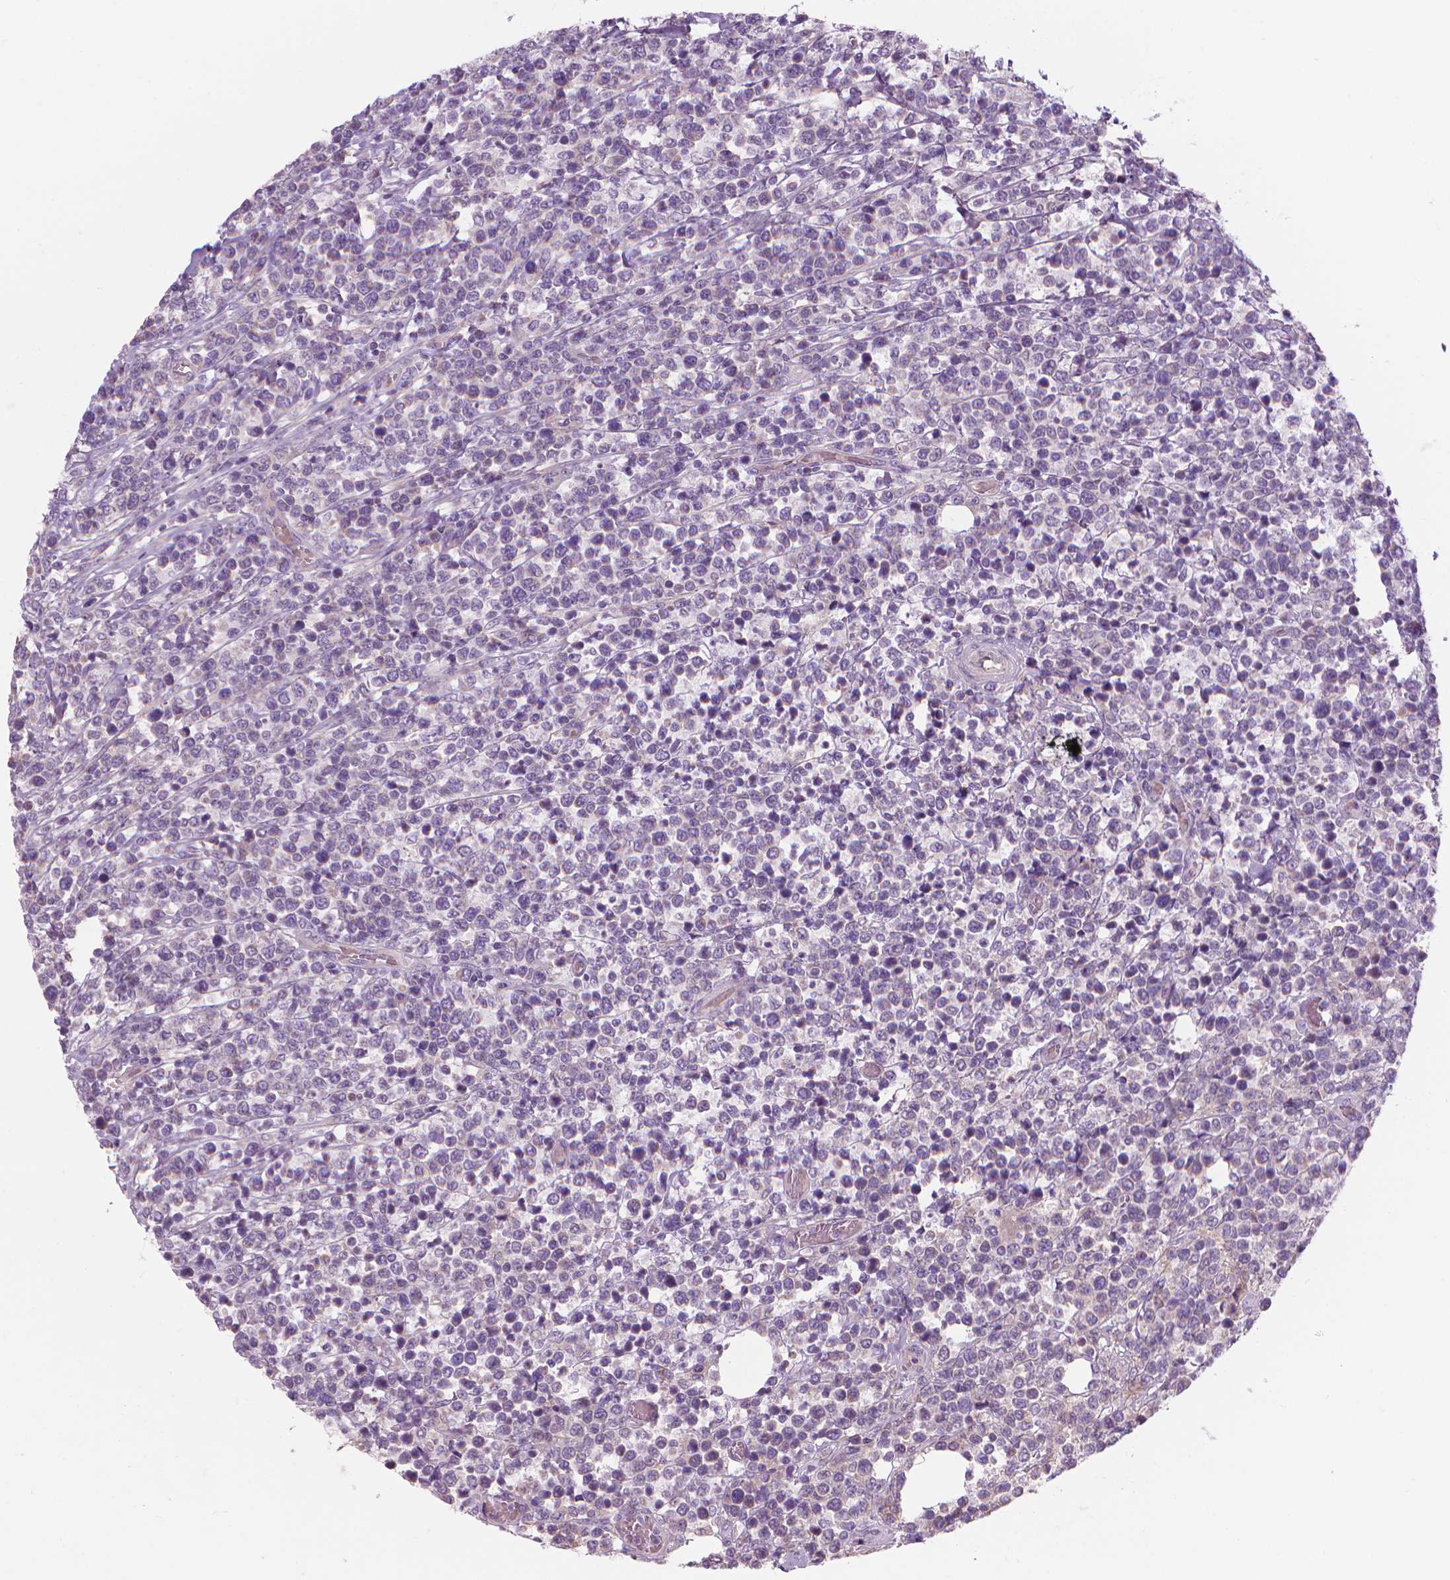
{"staining": {"intensity": "negative", "quantity": "none", "location": "none"}, "tissue": "lymphoma", "cell_type": "Tumor cells", "image_type": "cancer", "snomed": [{"axis": "morphology", "description": "Malignant lymphoma, non-Hodgkin's type, High grade"}, {"axis": "topography", "description": "Soft tissue"}], "caption": "Immunohistochemistry (IHC) histopathology image of neoplastic tissue: human malignant lymphoma, non-Hodgkin's type (high-grade) stained with DAB demonstrates no significant protein positivity in tumor cells.", "gene": "RIIAD1", "patient": {"sex": "female", "age": 56}}